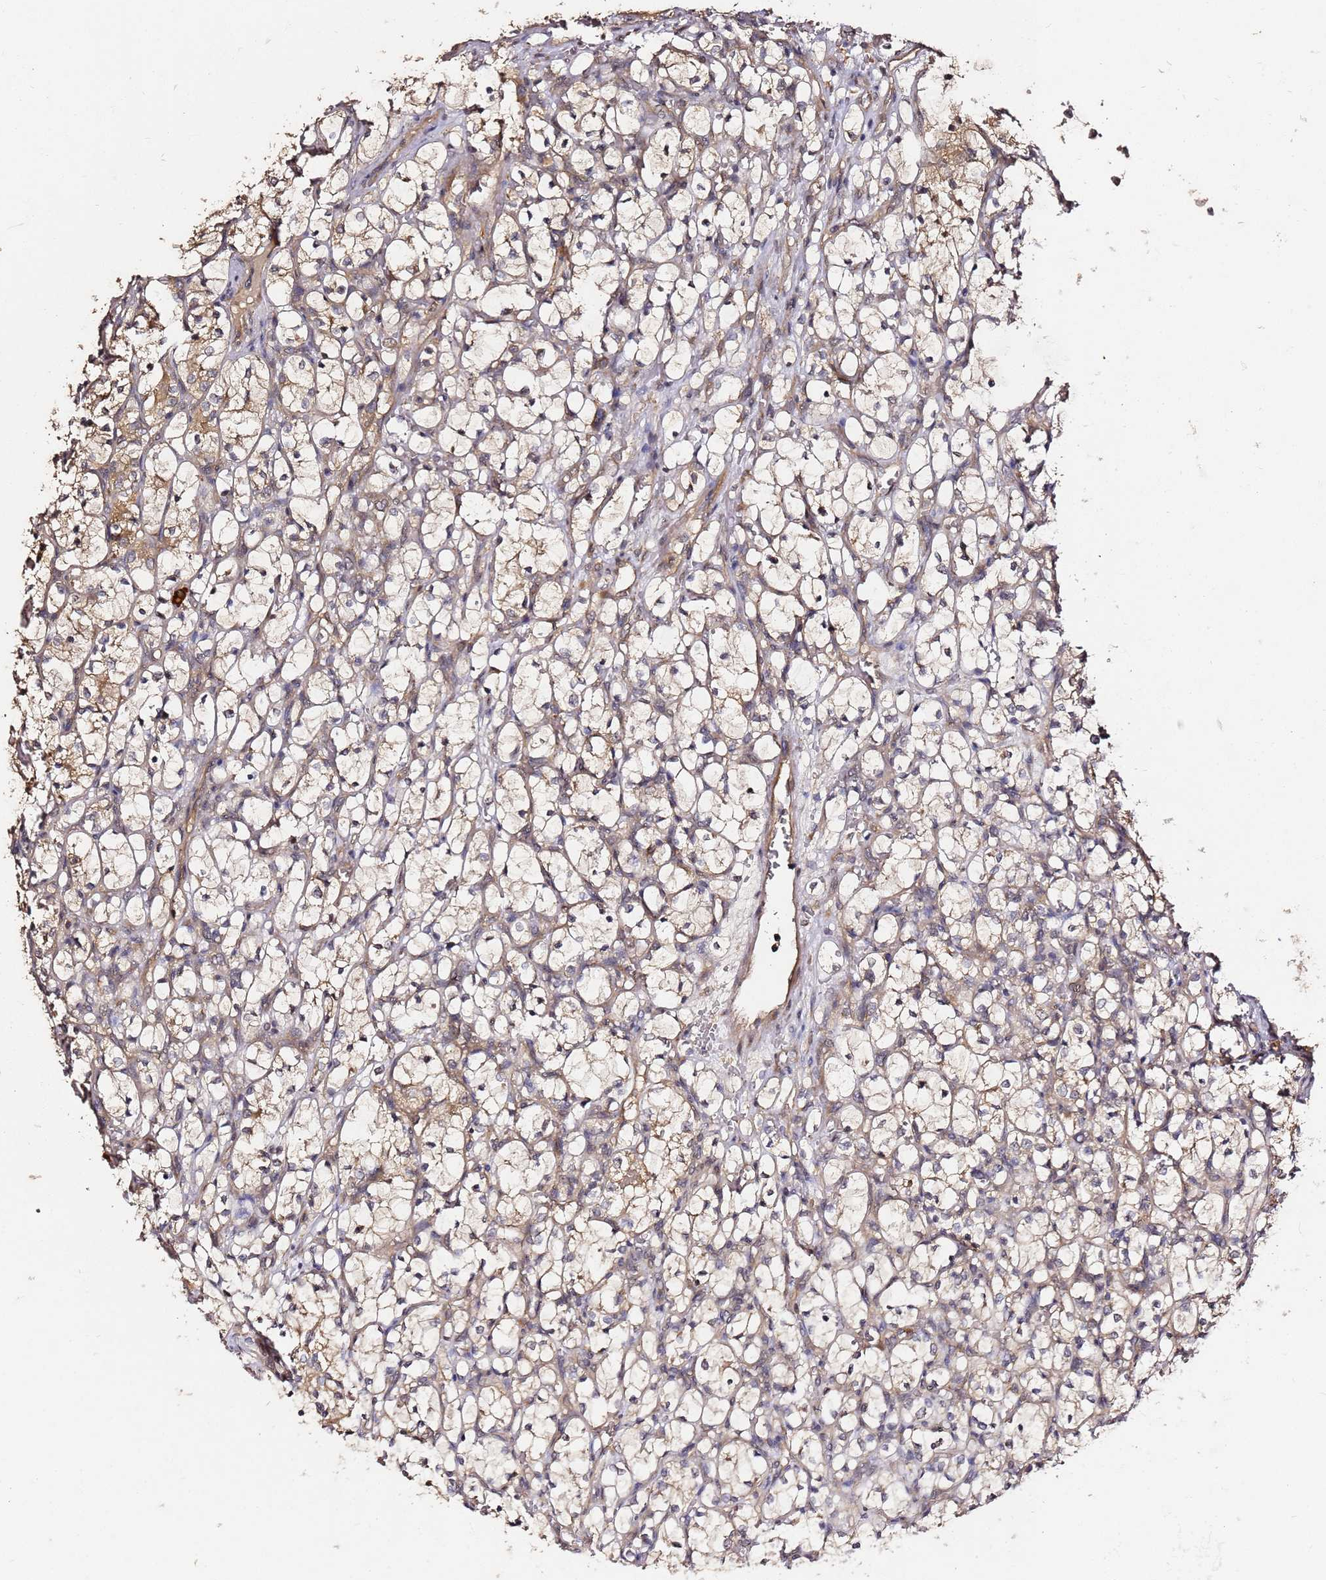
{"staining": {"intensity": "moderate", "quantity": "25%-75%", "location": "cytoplasmic/membranous"}, "tissue": "renal cancer", "cell_type": "Tumor cells", "image_type": "cancer", "snomed": [{"axis": "morphology", "description": "Adenocarcinoma, NOS"}, {"axis": "topography", "description": "Kidney"}], "caption": "Human renal cancer stained with a brown dye demonstrates moderate cytoplasmic/membranous positive expression in about 25%-75% of tumor cells.", "gene": "C6orf136", "patient": {"sex": "female", "age": 69}}